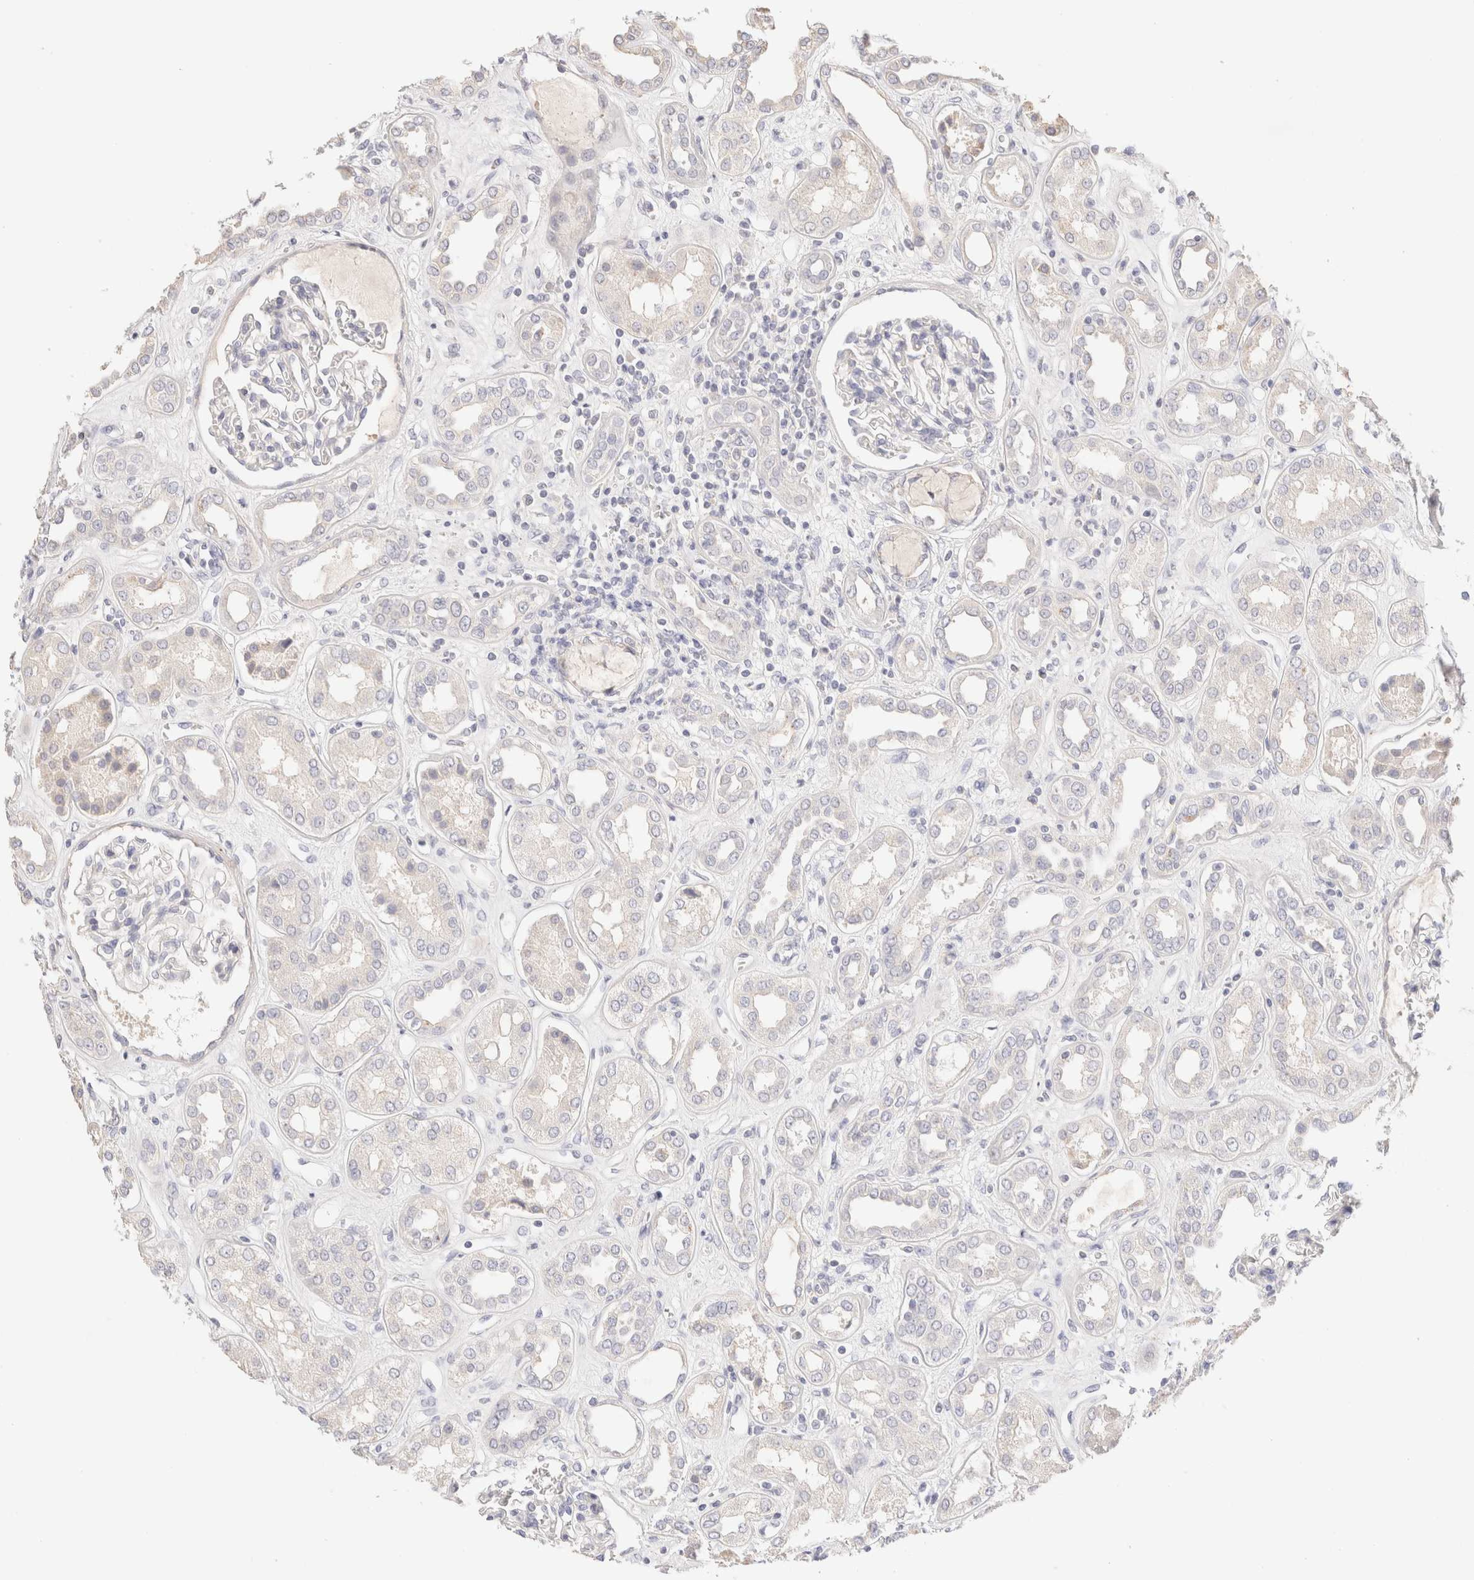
{"staining": {"intensity": "negative", "quantity": "none", "location": "none"}, "tissue": "kidney", "cell_type": "Cells in glomeruli", "image_type": "normal", "snomed": [{"axis": "morphology", "description": "Normal tissue, NOS"}, {"axis": "topography", "description": "Kidney"}], "caption": "DAB (3,3'-diaminobenzidine) immunohistochemical staining of benign kidney shows no significant positivity in cells in glomeruli.", "gene": "SCGB2A2", "patient": {"sex": "male", "age": 59}}